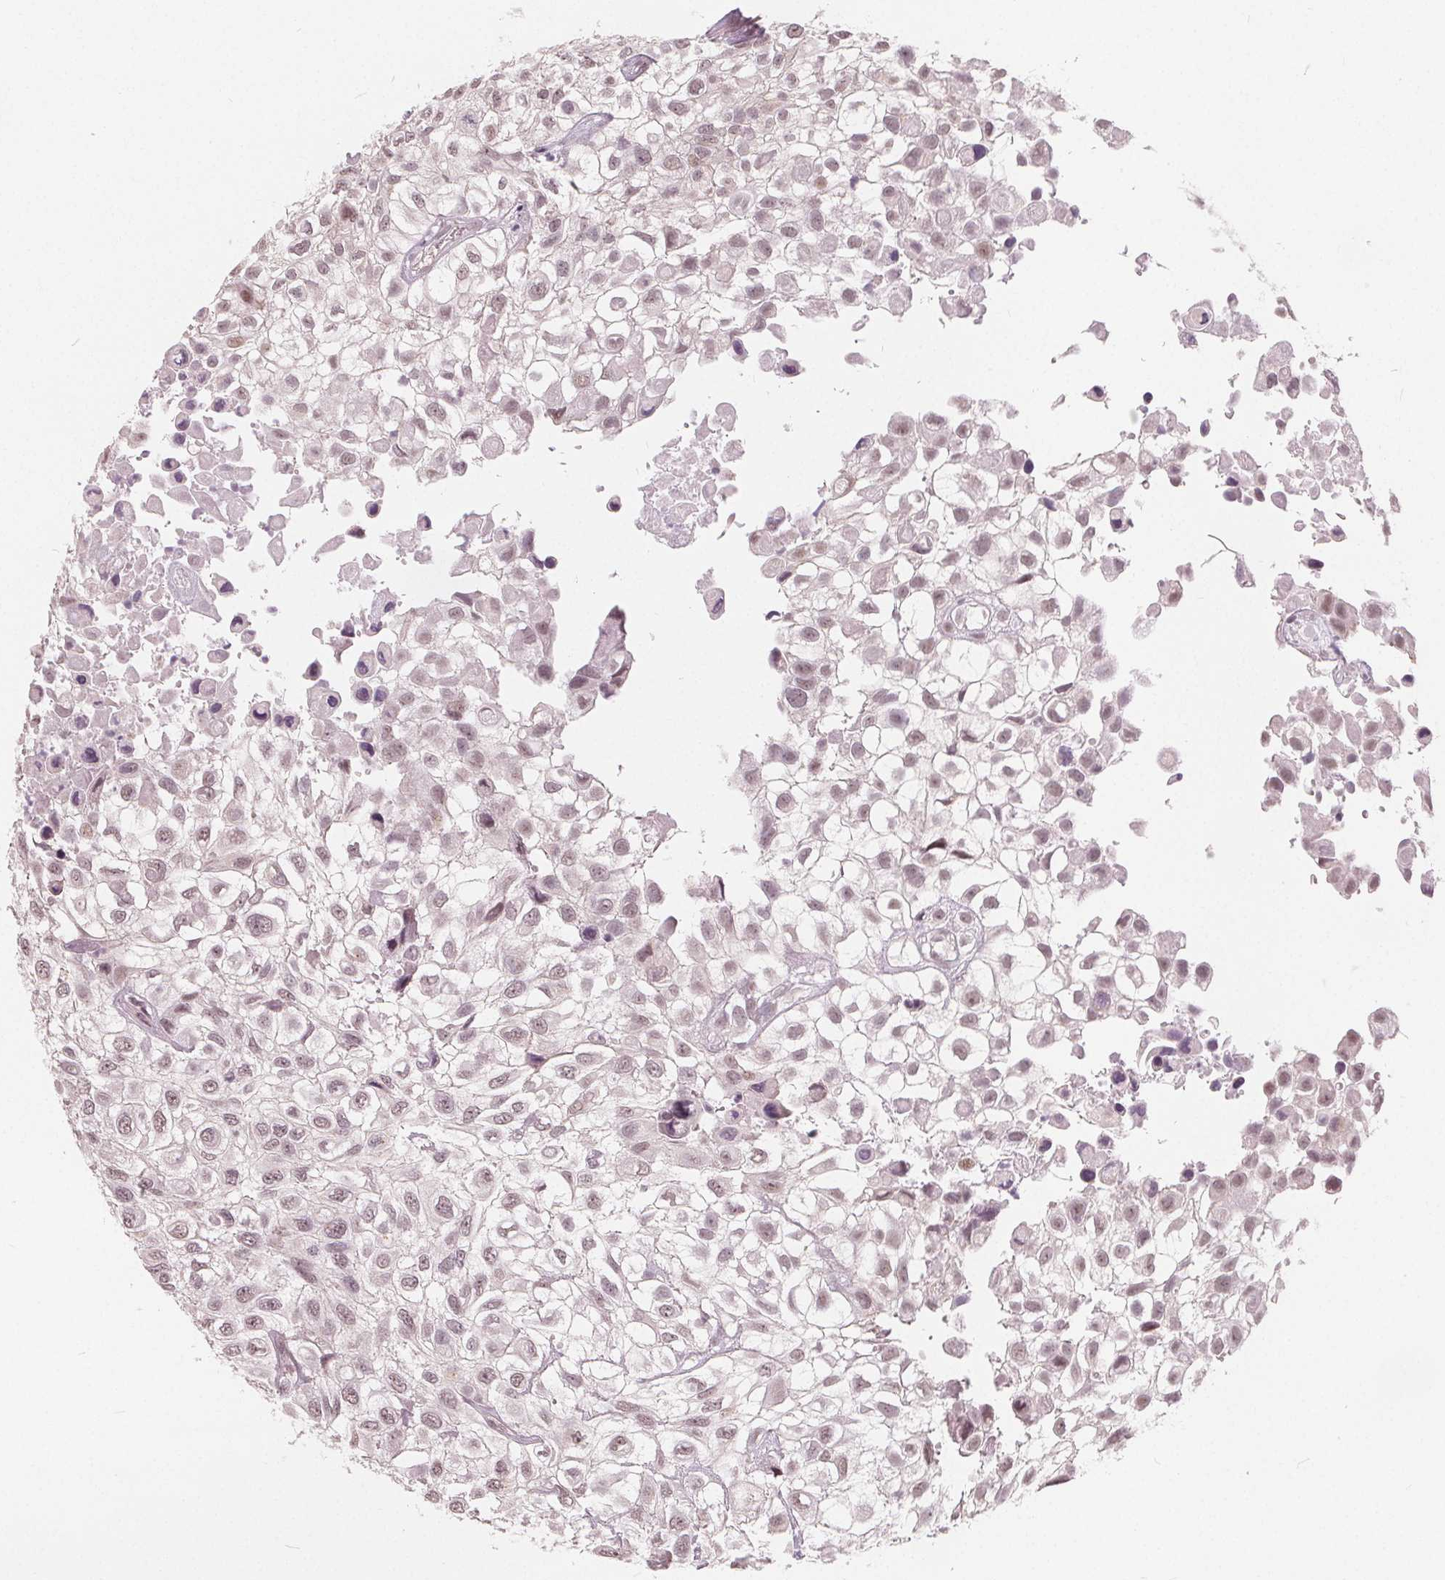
{"staining": {"intensity": "weak", "quantity": ">75%", "location": "nuclear"}, "tissue": "urothelial cancer", "cell_type": "Tumor cells", "image_type": "cancer", "snomed": [{"axis": "morphology", "description": "Urothelial carcinoma, High grade"}, {"axis": "topography", "description": "Urinary bladder"}], "caption": "IHC of high-grade urothelial carcinoma reveals low levels of weak nuclear positivity in approximately >75% of tumor cells. (DAB IHC, brown staining for protein, blue staining for nuclei).", "gene": "NUP210L", "patient": {"sex": "male", "age": 56}}